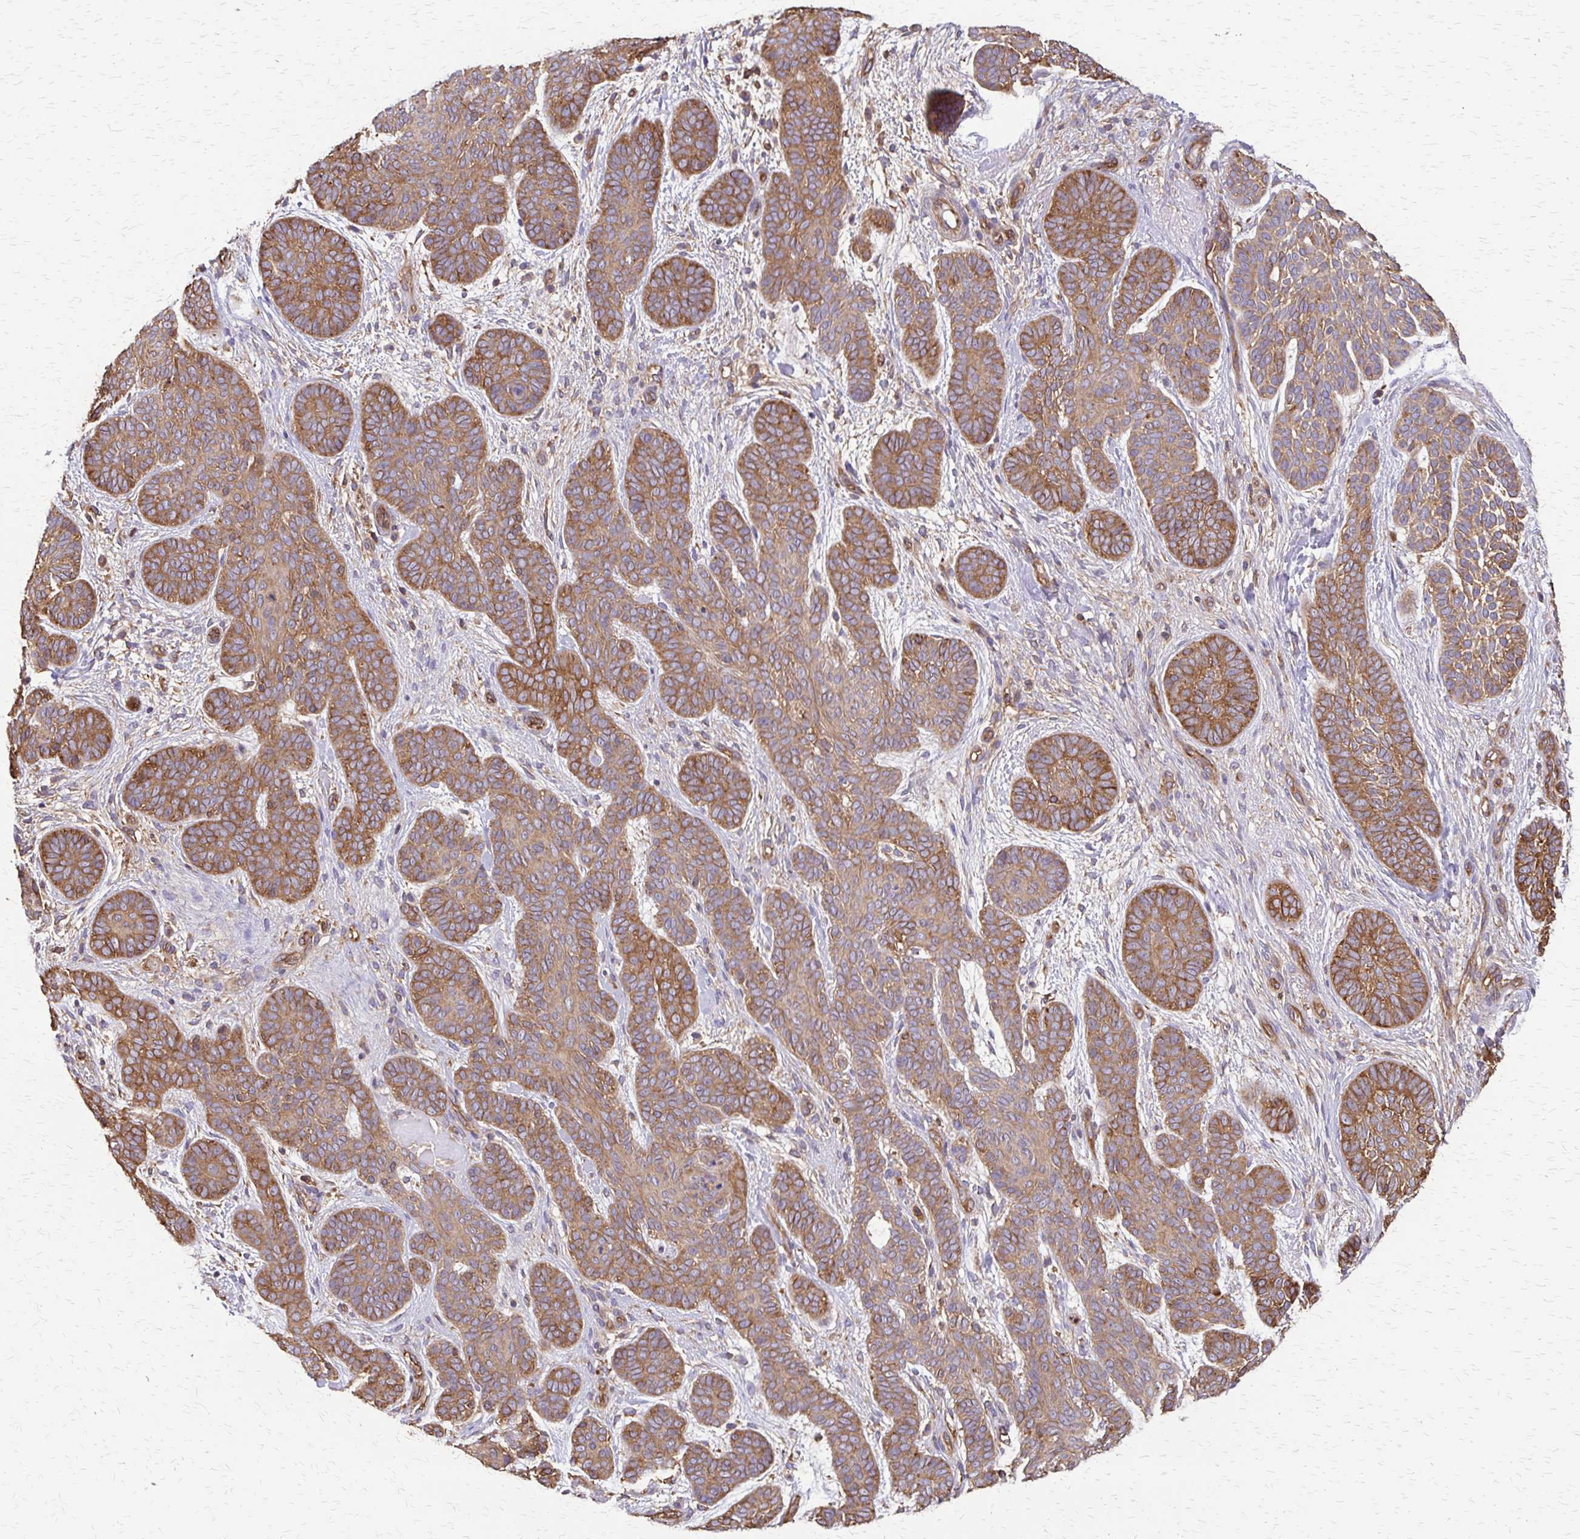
{"staining": {"intensity": "moderate", "quantity": ">75%", "location": "cytoplasmic/membranous"}, "tissue": "skin cancer", "cell_type": "Tumor cells", "image_type": "cancer", "snomed": [{"axis": "morphology", "description": "Basal cell carcinoma"}, {"axis": "topography", "description": "Skin"}], "caption": "Basal cell carcinoma (skin) stained with immunohistochemistry exhibits moderate cytoplasmic/membranous positivity in approximately >75% of tumor cells.", "gene": "EEF2", "patient": {"sex": "female", "age": 82}}